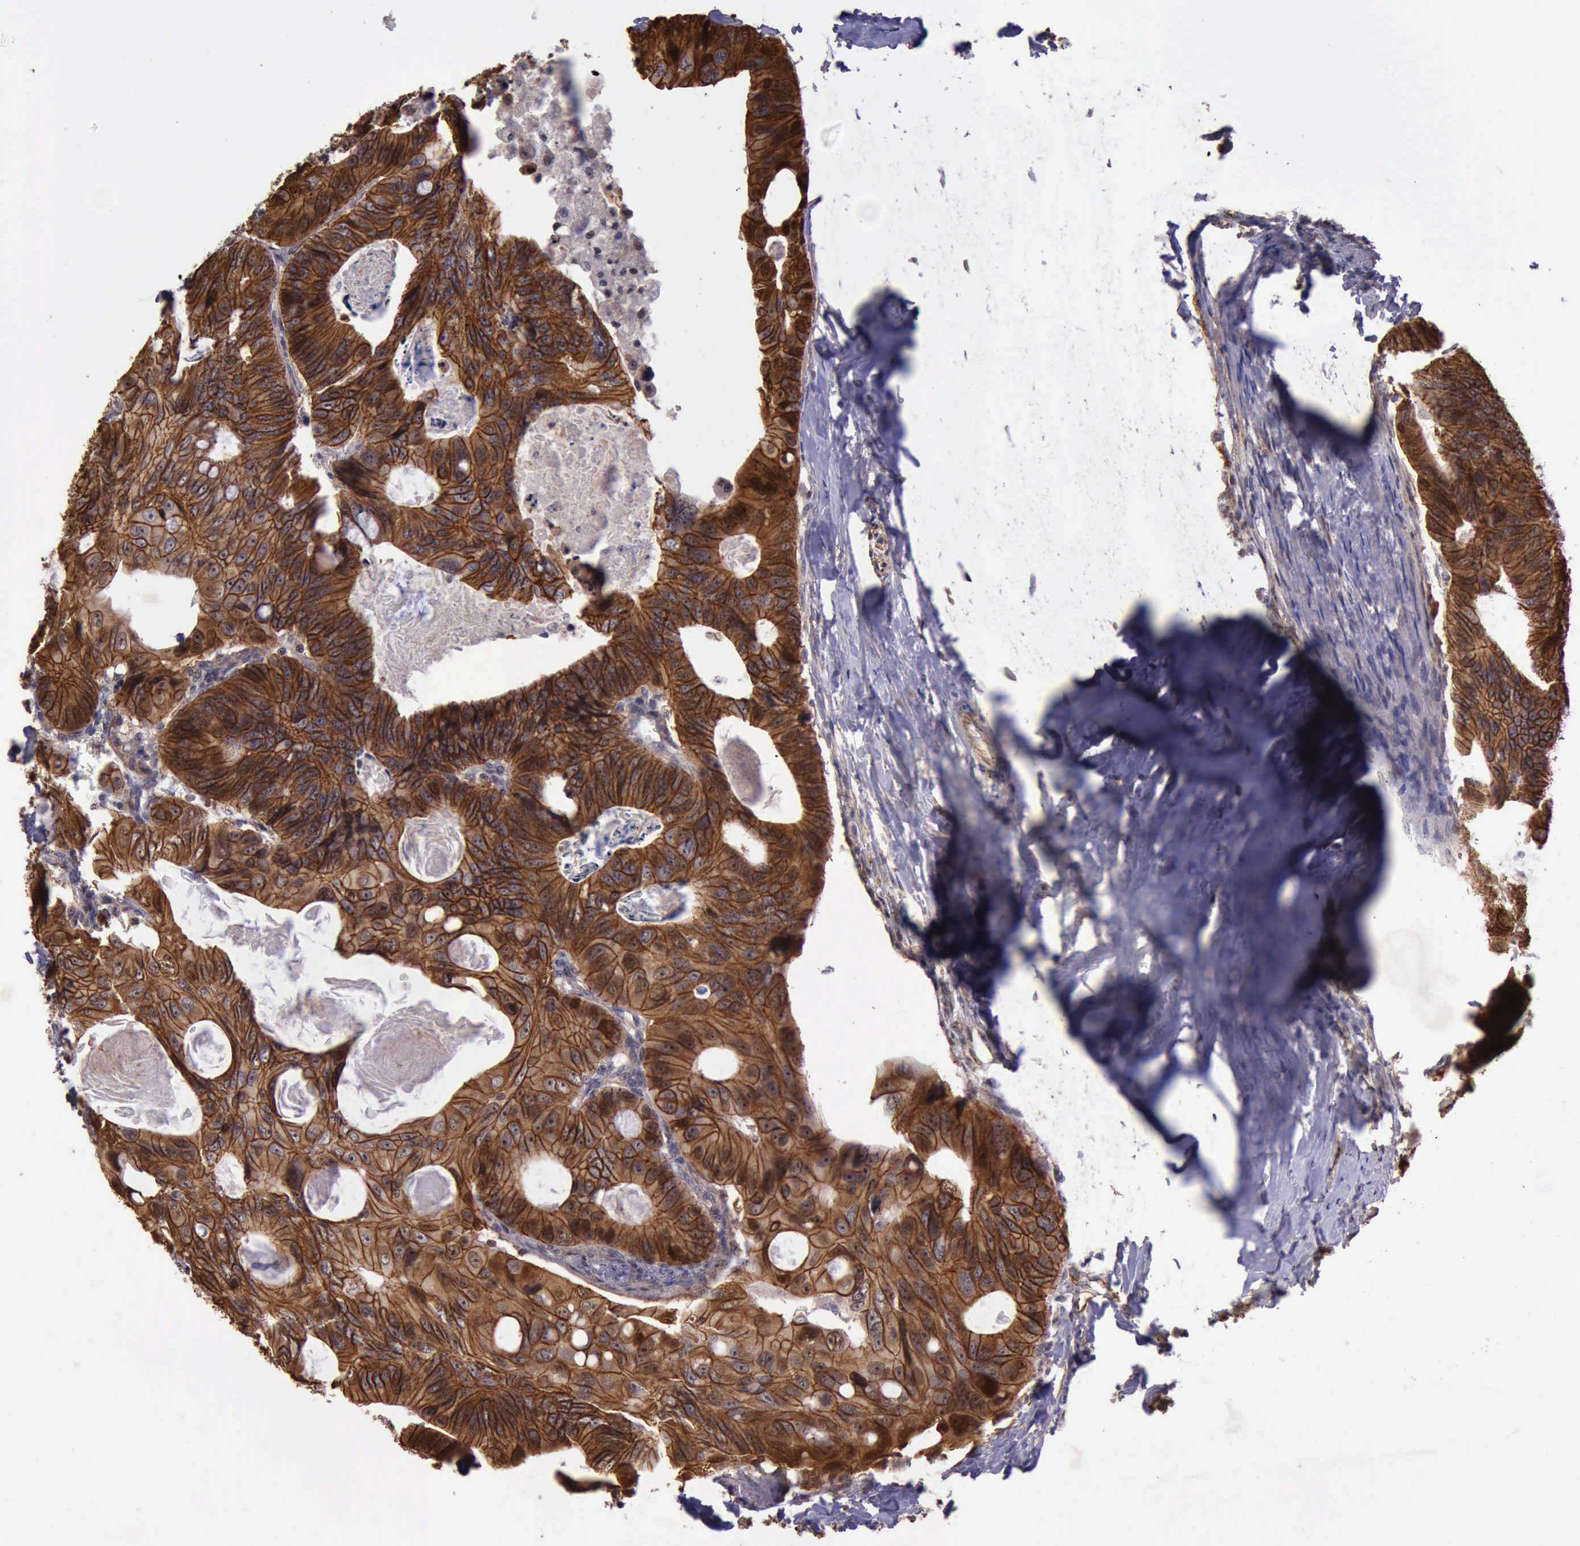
{"staining": {"intensity": "strong", "quantity": ">75%", "location": "cytoplasmic/membranous"}, "tissue": "colorectal cancer", "cell_type": "Tumor cells", "image_type": "cancer", "snomed": [{"axis": "morphology", "description": "Adenocarcinoma, NOS"}, {"axis": "topography", "description": "Colon"}], "caption": "Colorectal cancer was stained to show a protein in brown. There is high levels of strong cytoplasmic/membranous positivity in about >75% of tumor cells.", "gene": "CTNNB1", "patient": {"sex": "female", "age": 55}}